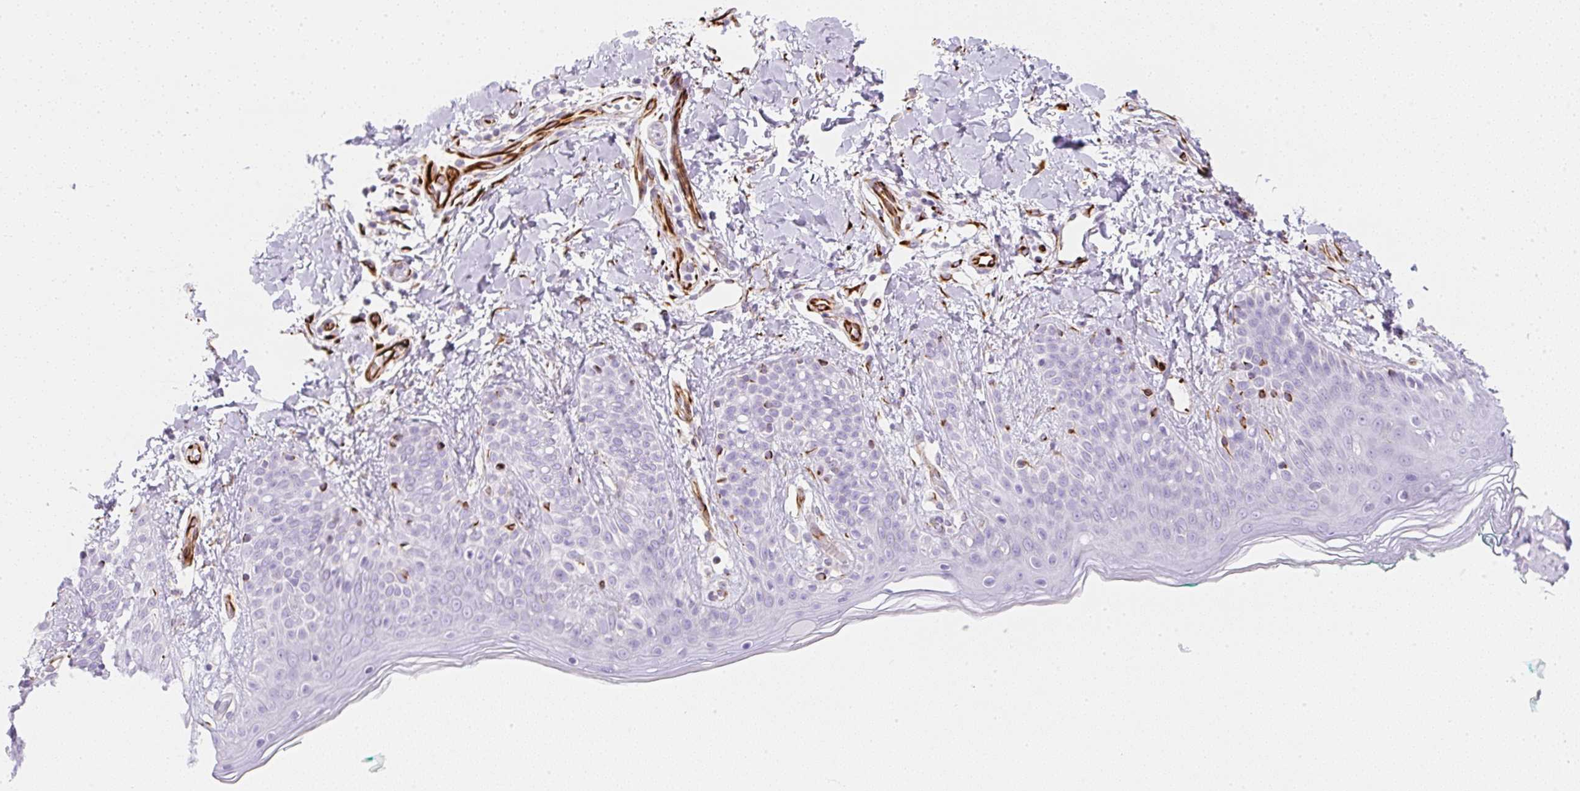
{"staining": {"intensity": "strong", "quantity": "<25%", "location": "cytoplasmic/membranous,nuclear"}, "tissue": "skin", "cell_type": "Fibroblasts", "image_type": "normal", "snomed": [{"axis": "morphology", "description": "Normal tissue, NOS"}, {"axis": "topography", "description": "Skin"}], "caption": "Immunohistochemical staining of normal human skin reveals <25% levels of strong cytoplasmic/membranous,nuclear protein expression in approximately <25% of fibroblasts.", "gene": "ZNF689", "patient": {"sex": "male", "age": 16}}